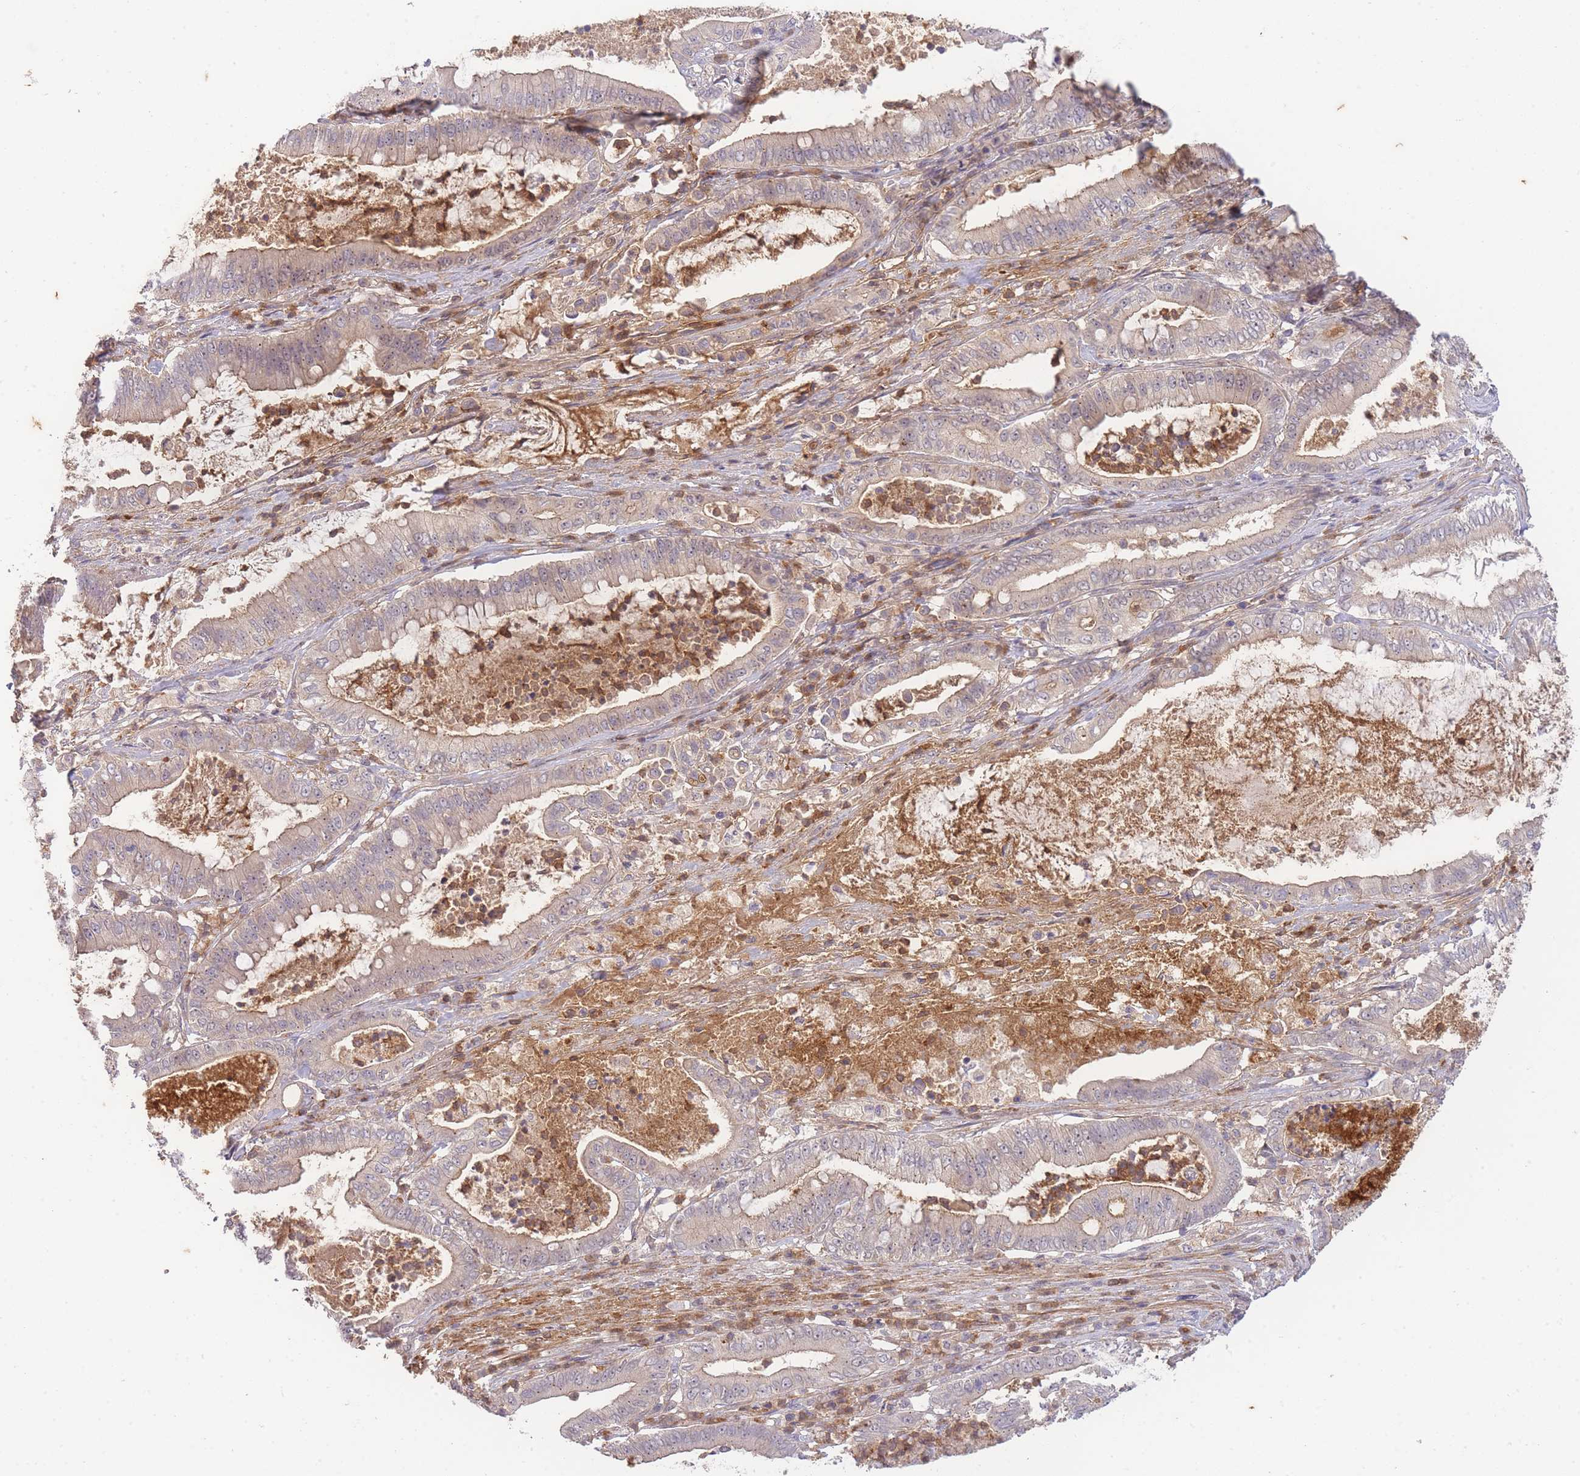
{"staining": {"intensity": "weak", "quantity": "25%-75%", "location": "cytoplasmic/membranous"}, "tissue": "pancreatic cancer", "cell_type": "Tumor cells", "image_type": "cancer", "snomed": [{"axis": "morphology", "description": "Adenocarcinoma, NOS"}, {"axis": "topography", "description": "Pancreas"}], "caption": "Immunohistochemistry (IHC) image of neoplastic tissue: human pancreatic cancer stained using immunohistochemistry demonstrates low levels of weak protein expression localized specifically in the cytoplasmic/membranous of tumor cells, appearing as a cytoplasmic/membranous brown color.", "gene": "ST8SIA4", "patient": {"sex": "male", "age": 71}}